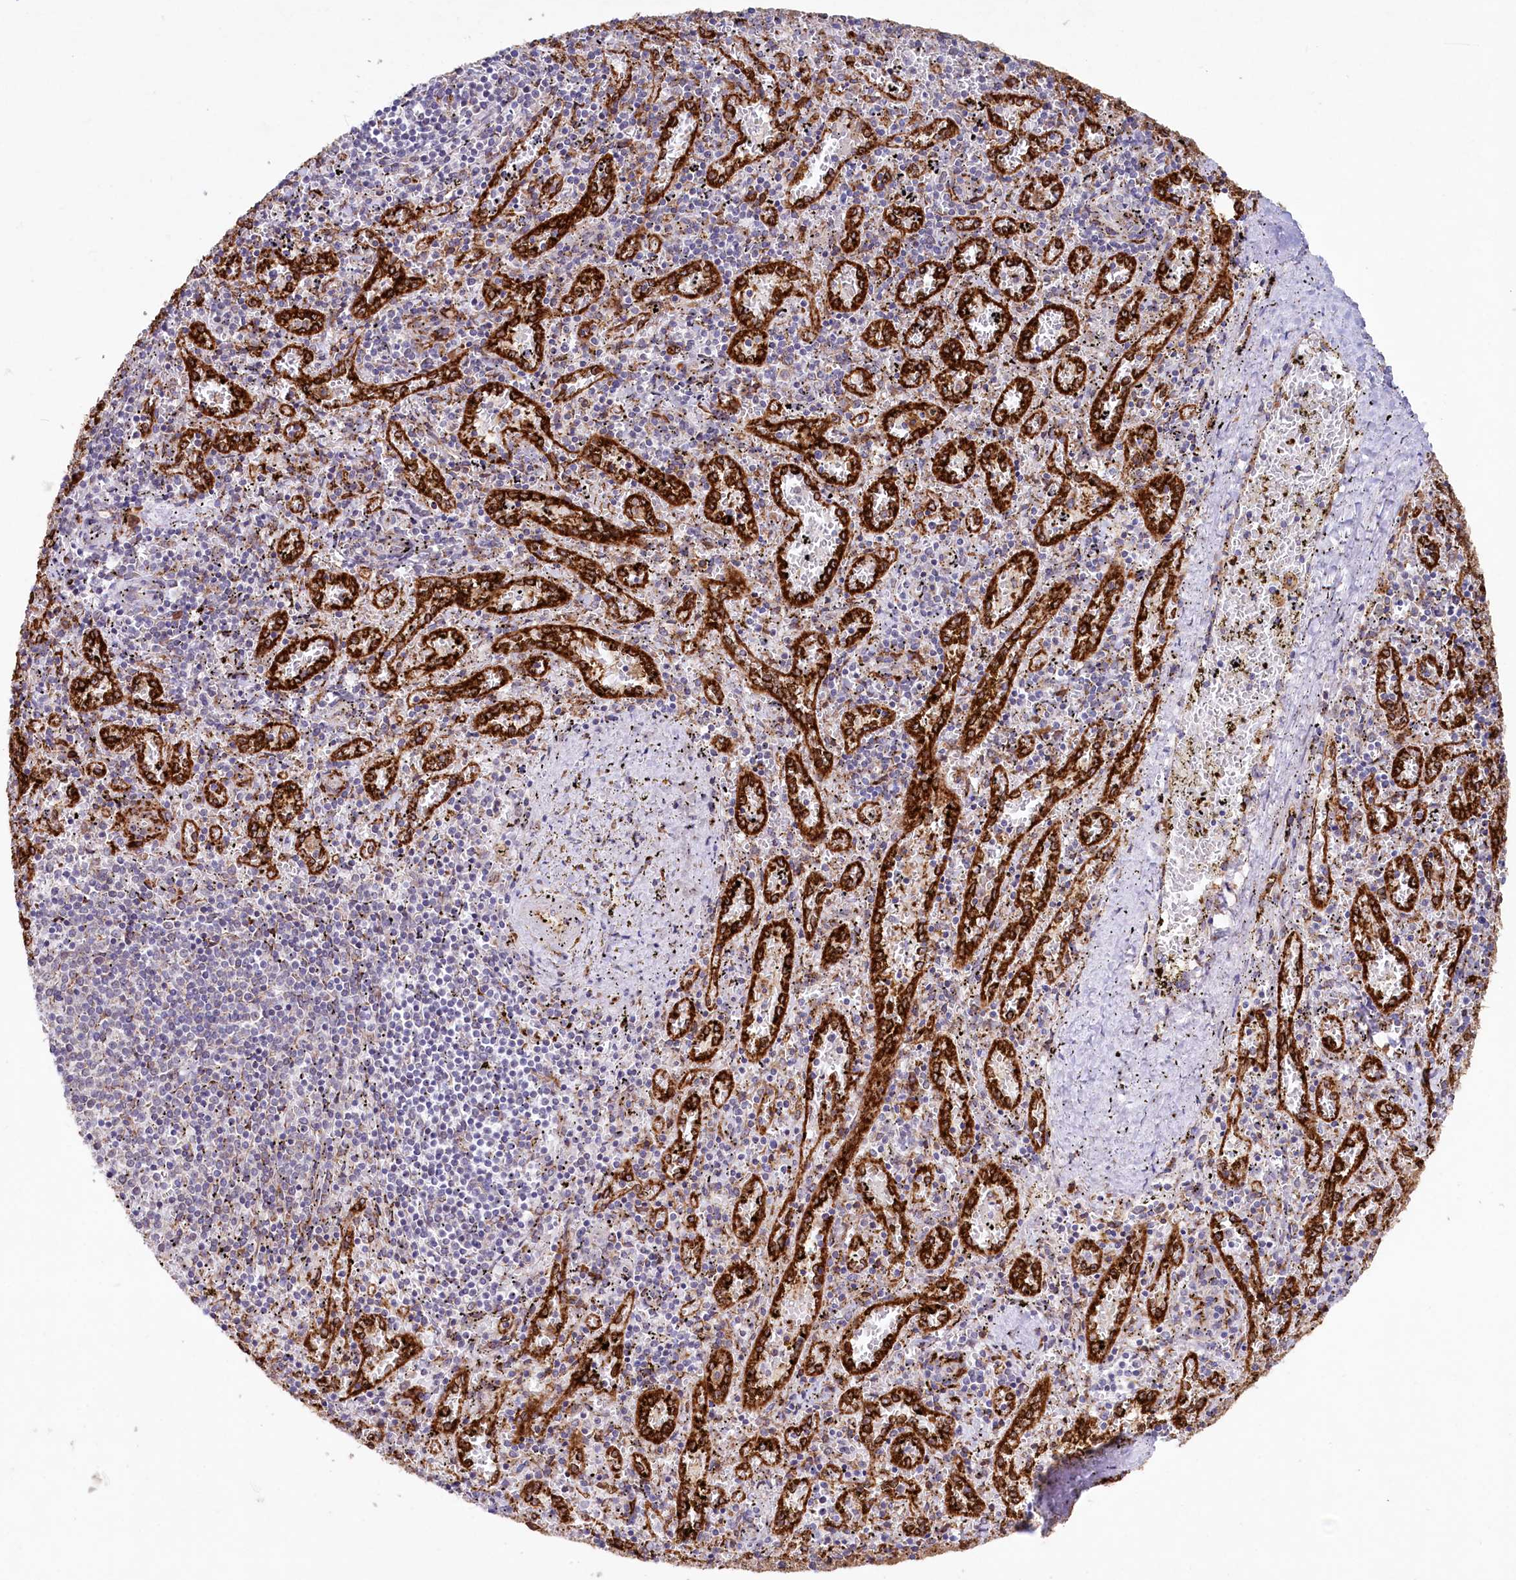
{"staining": {"intensity": "weak", "quantity": "<25%", "location": "cytoplasmic/membranous"}, "tissue": "spleen", "cell_type": "Cells in red pulp", "image_type": "normal", "snomed": [{"axis": "morphology", "description": "Normal tissue, NOS"}, {"axis": "topography", "description": "Spleen"}], "caption": "Immunohistochemistry (IHC) micrograph of benign human spleen stained for a protein (brown), which demonstrates no positivity in cells in red pulp.", "gene": "CHID1", "patient": {"sex": "male", "age": 11}}